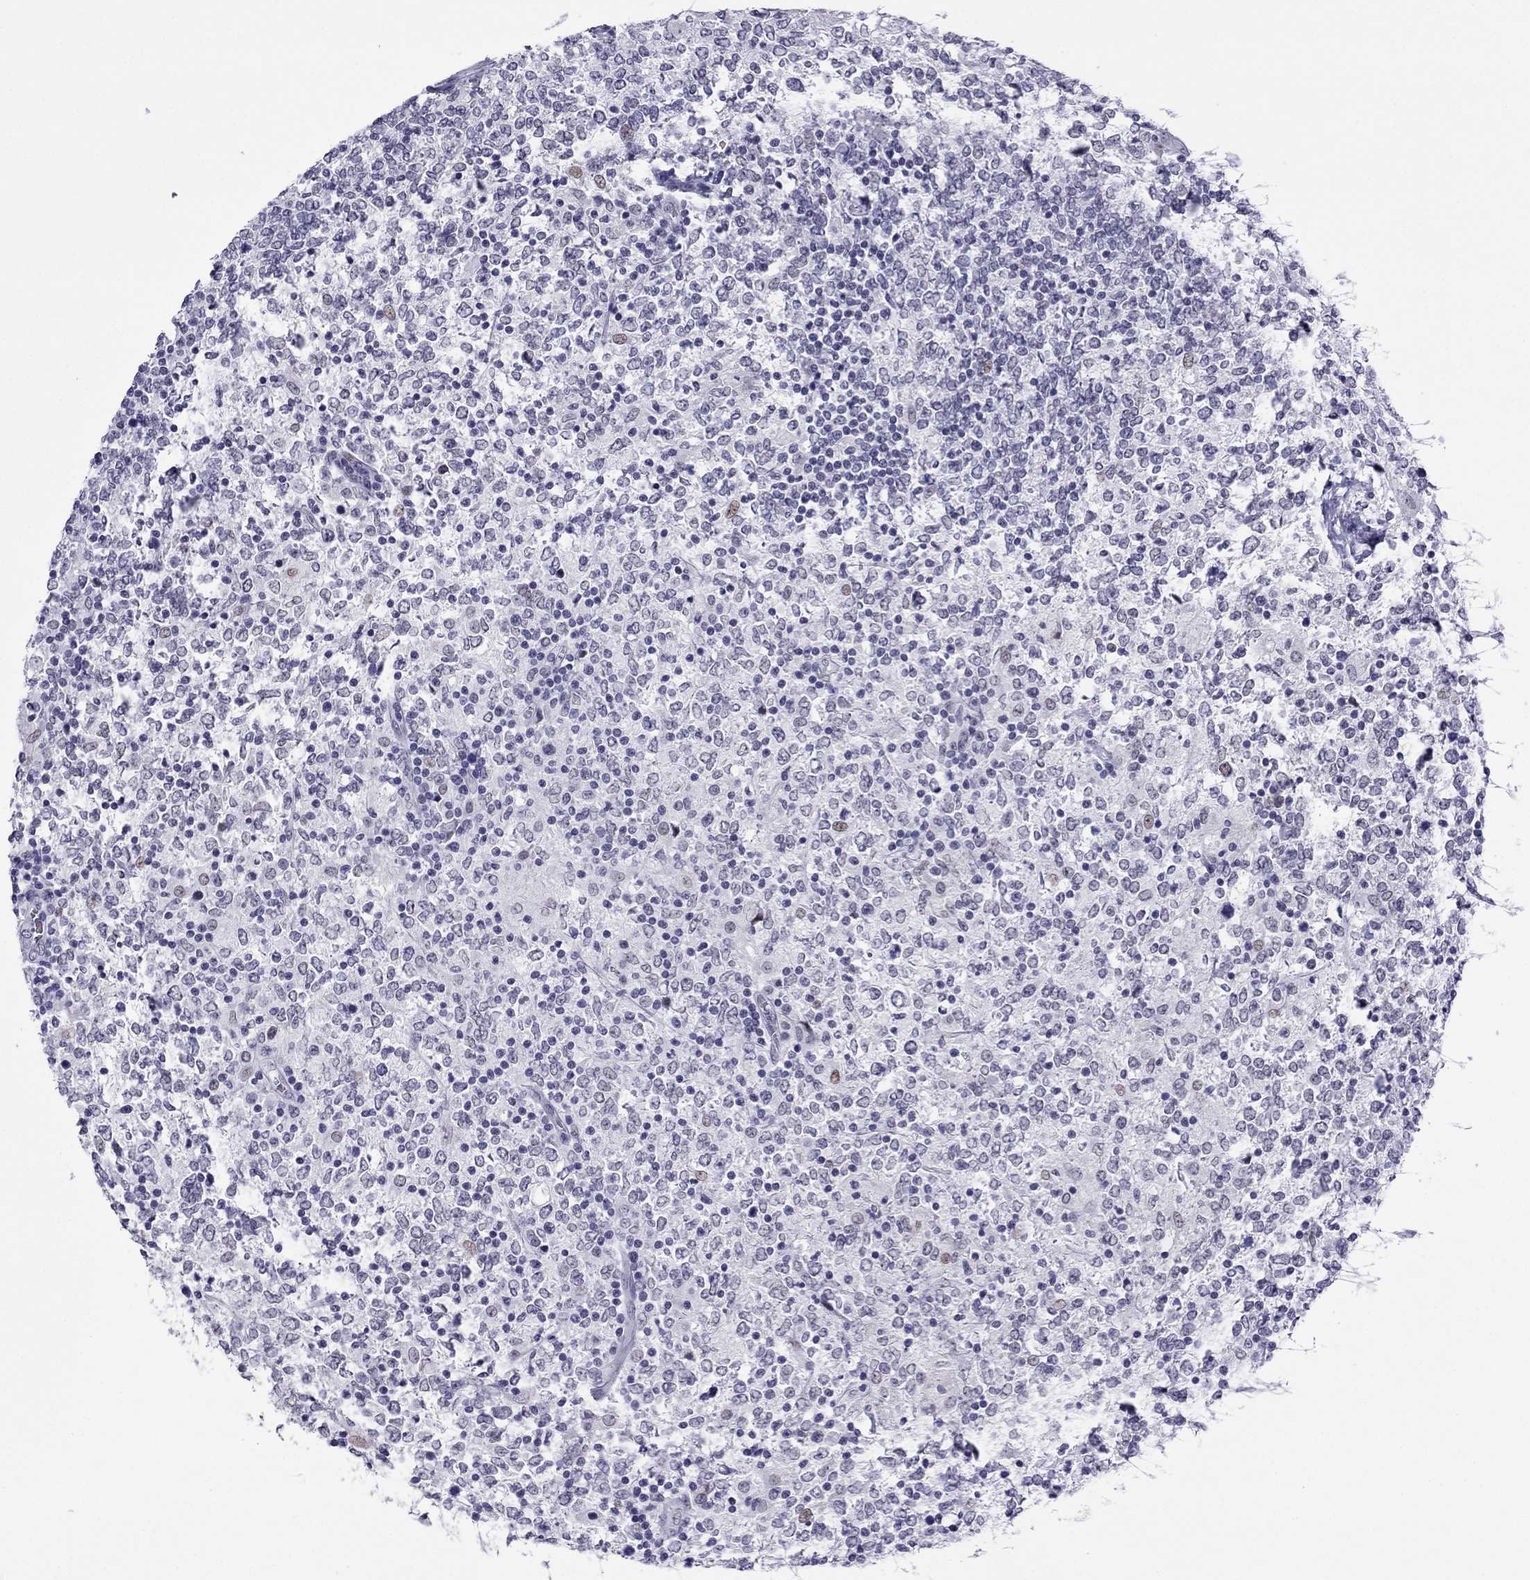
{"staining": {"intensity": "negative", "quantity": "none", "location": "none"}, "tissue": "lymphoma", "cell_type": "Tumor cells", "image_type": "cancer", "snomed": [{"axis": "morphology", "description": "Malignant lymphoma, non-Hodgkin's type, High grade"}, {"axis": "topography", "description": "Lymph node"}], "caption": "This is a photomicrograph of immunohistochemistry (IHC) staining of high-grade malignant lymphoma, non-Hodgkin's type, which shows no expression in tumor cells.", "gene": "MYLK3", "patient": {"sex": "female", "age": 84}}